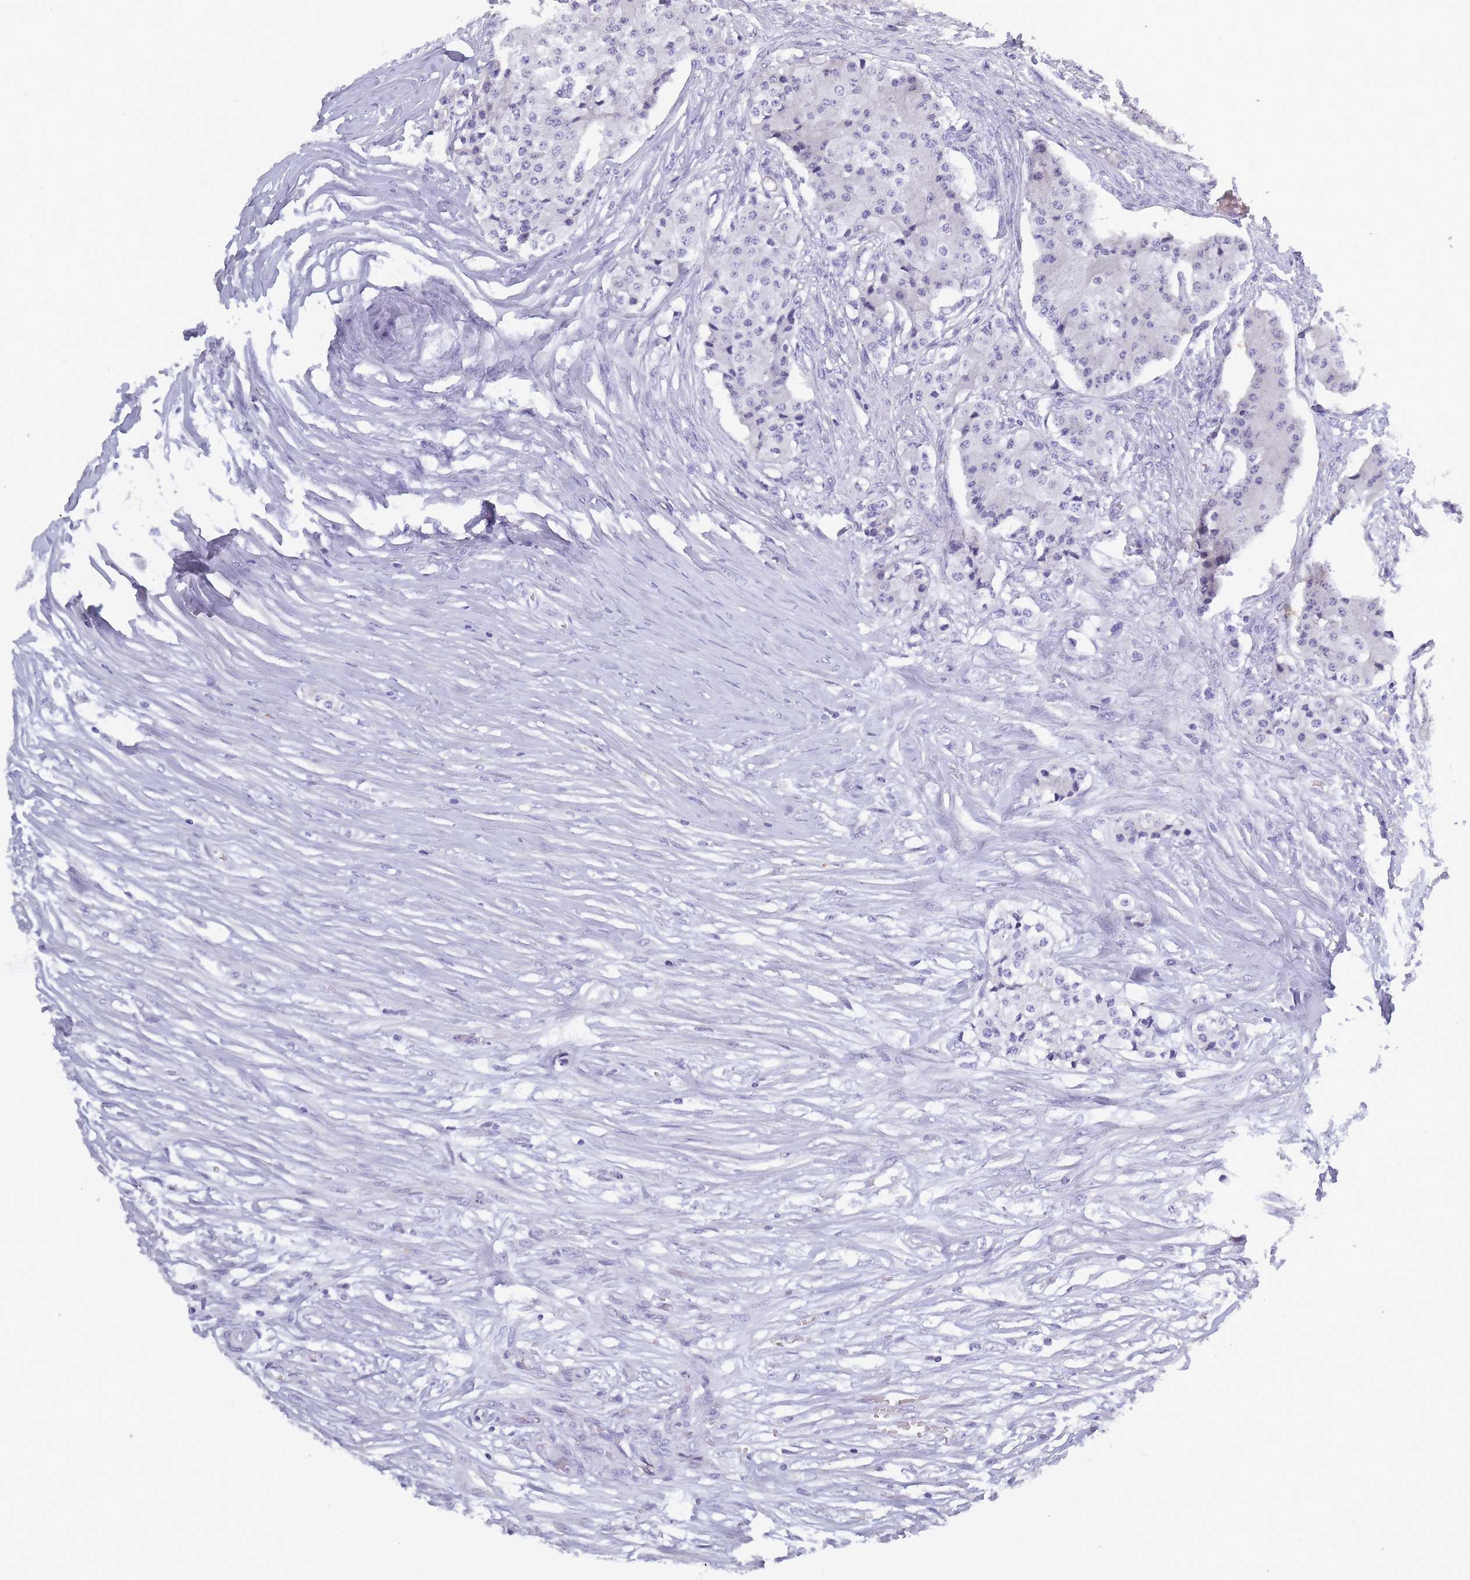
{"staining": {"intensity": "negative", "quantity": "none", "location": "none"}, "tissue": "carcinoid", "cell_type": "Tumor cells", "image_type": "cancer", "snomed": [{"axis": "morphology", "description": "Carcinoid, malignant, NOS"}, {"axis": "topography", "description": "Colon"}], "caption": "Micrograph shows no significant protein positivity in tumor cells of malignant carcinoid.", "gene": "OR4C5", "patient": {"sex": "female", "age": 52}}